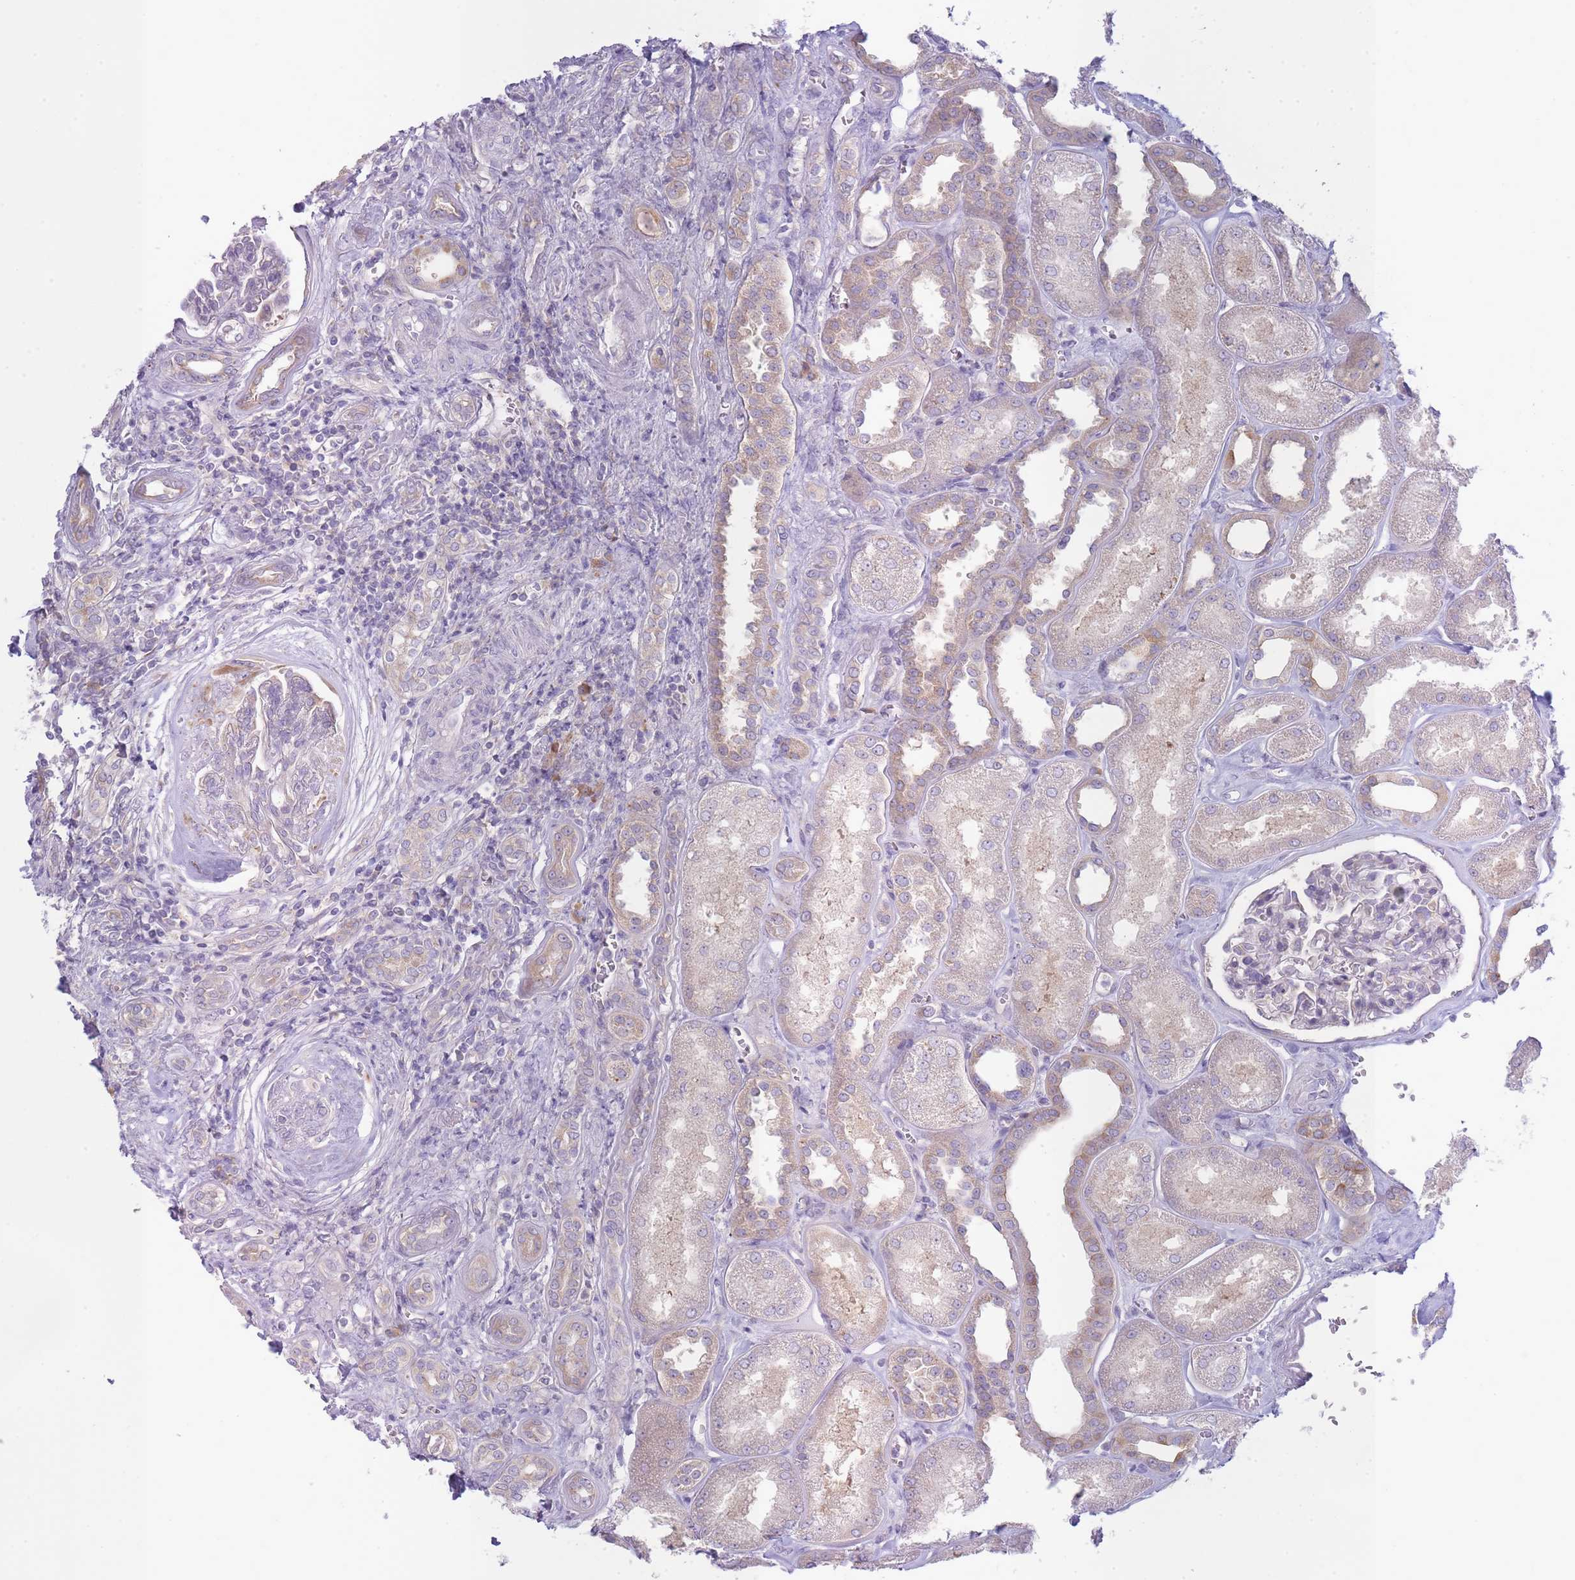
{"staining": {"intensity": "negative", "quantity": "none", "location": "none"}, "tissue": "kidney", "cell_type": "Cells in glomeruli", "image_type": "normal", "snomed": [{"axis": "morphology", "description": "Normal tissue, NOS"}, {"axis": "morphology", "description": "Adenocarcinoma, NOS"}, {"axis": "topography", "description": "Kidney"}], "caption": "Immunohistochemical staining of normal human kidney exhibits no significant staining in cells in glomeruli. (DAB immunohistochemistry (IHC) with hematoxylin counter stain).", "gene": "OR5L1", "patient": {"sex": "female", "age": 68}}